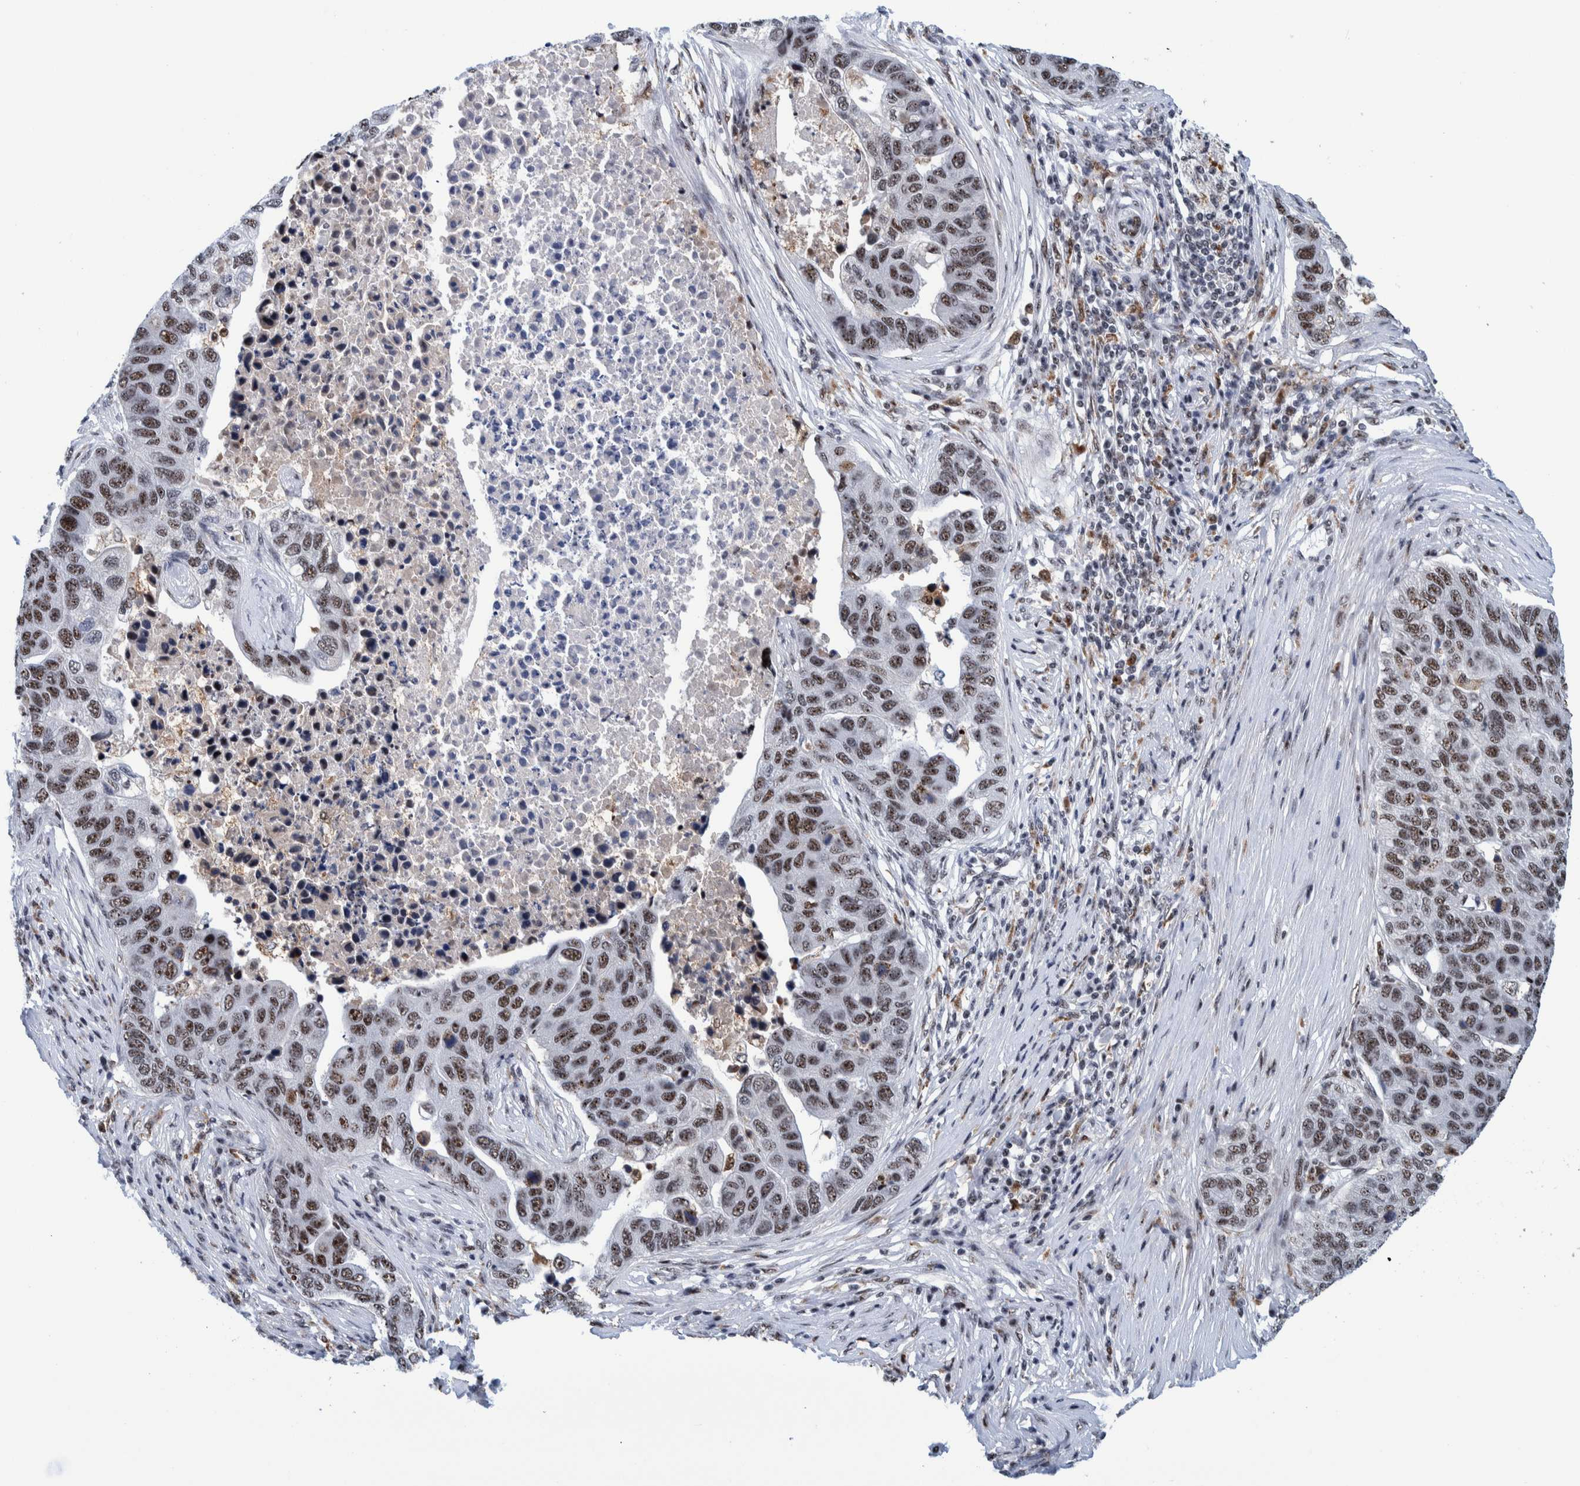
{"staining": {"intensity": "moderate", "quantity": ">75%", "location": "nuclear"}, "tissue": "pancreatic cancer", "cell_type": "Tumor cells", "image_type": "cancer", "snomed": [{"axis": "morphology", "description": "Adenocarcinoma, NOS"}, {"axis": "topography", "description": "Pancreas"}], "caption": "Immunohistochemistry (DAB) staining of human pancreatic cancer (adenocarcinoma) displays moderate nuclear protein positivity in about >75% of tumor cells. Immunohistochemistry (ihc) stains the protein in brown and the nuclei are stained blue.", "gene": "EFTUD2", "patient": {"sex": "female", "age": 61}}